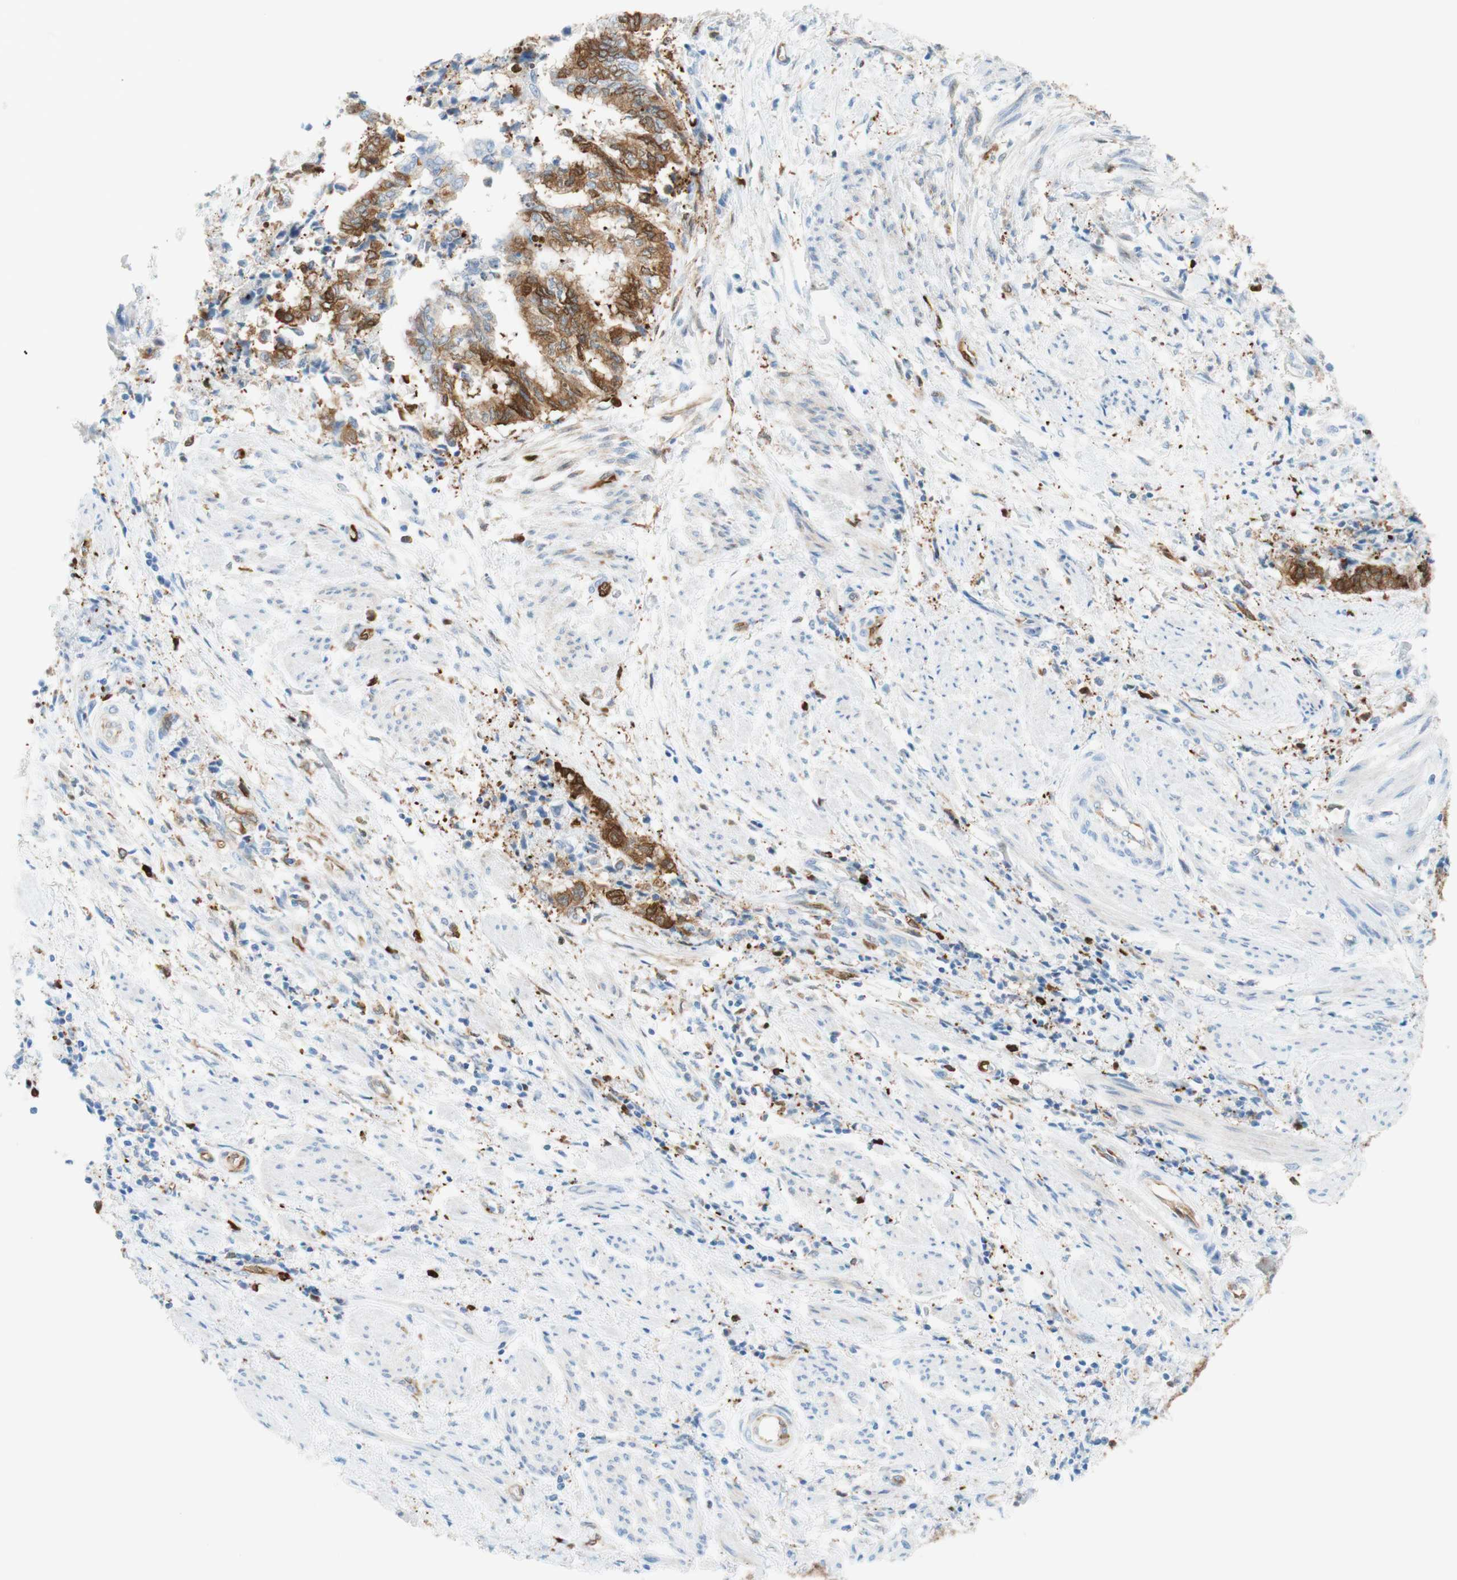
{"staining": {"intensity": "strong", "quantity": "25%-75%", "location": "cytoplasmic/membranous"}, "tissue": "endometrial cancer", "cell_type": "Tumor cells", "image_type": "cancer", "snomed": [{"axis": "morphology", "description": "Necrosis, NOS"}, {"axis": "morphology", "description": "Adenocarcinoma, NOS"}, {"axis": "topography", "description": "Endometrium"}], "caption": "IHC (DAB (3,3'-diaminobenzidine)) staining of human endometrial adenocarcinoma demonstrates strong cytoplasmic/membranous protein positivity in about 25%-75% of tumor cells.", "gene": "STMN1", "patient": {"sex": "female", "age": 79}}